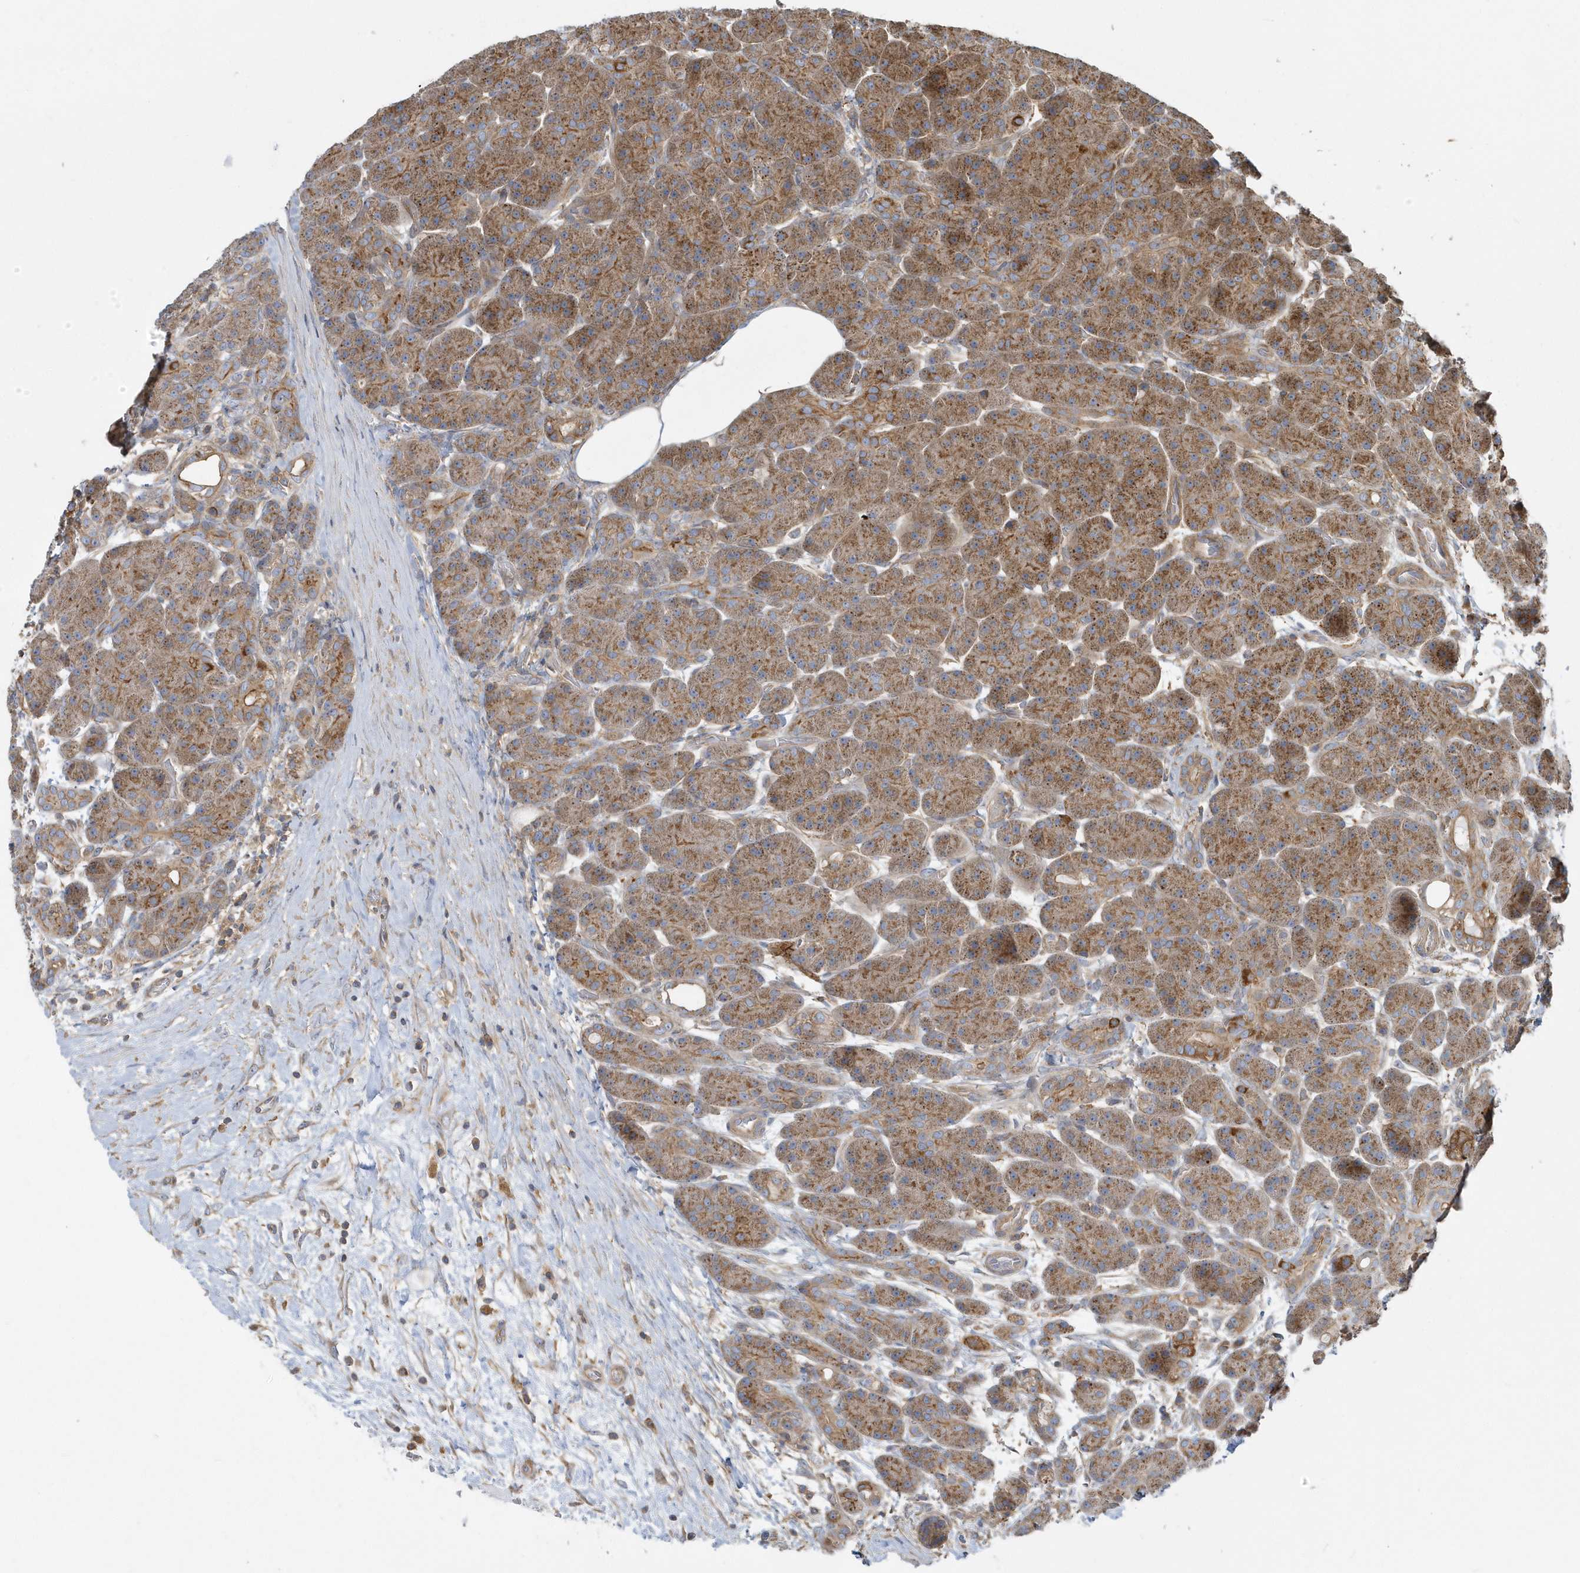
{"staining": {"intensity": "moderate", "quantity": ">75%", "location": "cytoplasmic/membranous"}, "tissue": "pancreas", "cell_type": "Exocrine glandular cells", "image_type": "normal", "snomed": [{"axis": "morphology", "description": "Normal tissue, NOS"}, {"axis": "topography", "description": "Pancreas"}], "caption": "Immunohistochemistry staining of normal pancreas, which exhibits medium levels of moderate cytoplasmic/membranous positivity in about >75% of exocrine glandular cells indicating moderate cytoplasmic/membranous protein expression. The staining was performed using DAB (3,3'-diaminobenzidine) (brown) for protein detection and nuclei were counterstained in hematoxylin (blue).", "gene": "TRAIP", "patient": {"sex": "male", "age": 63}}